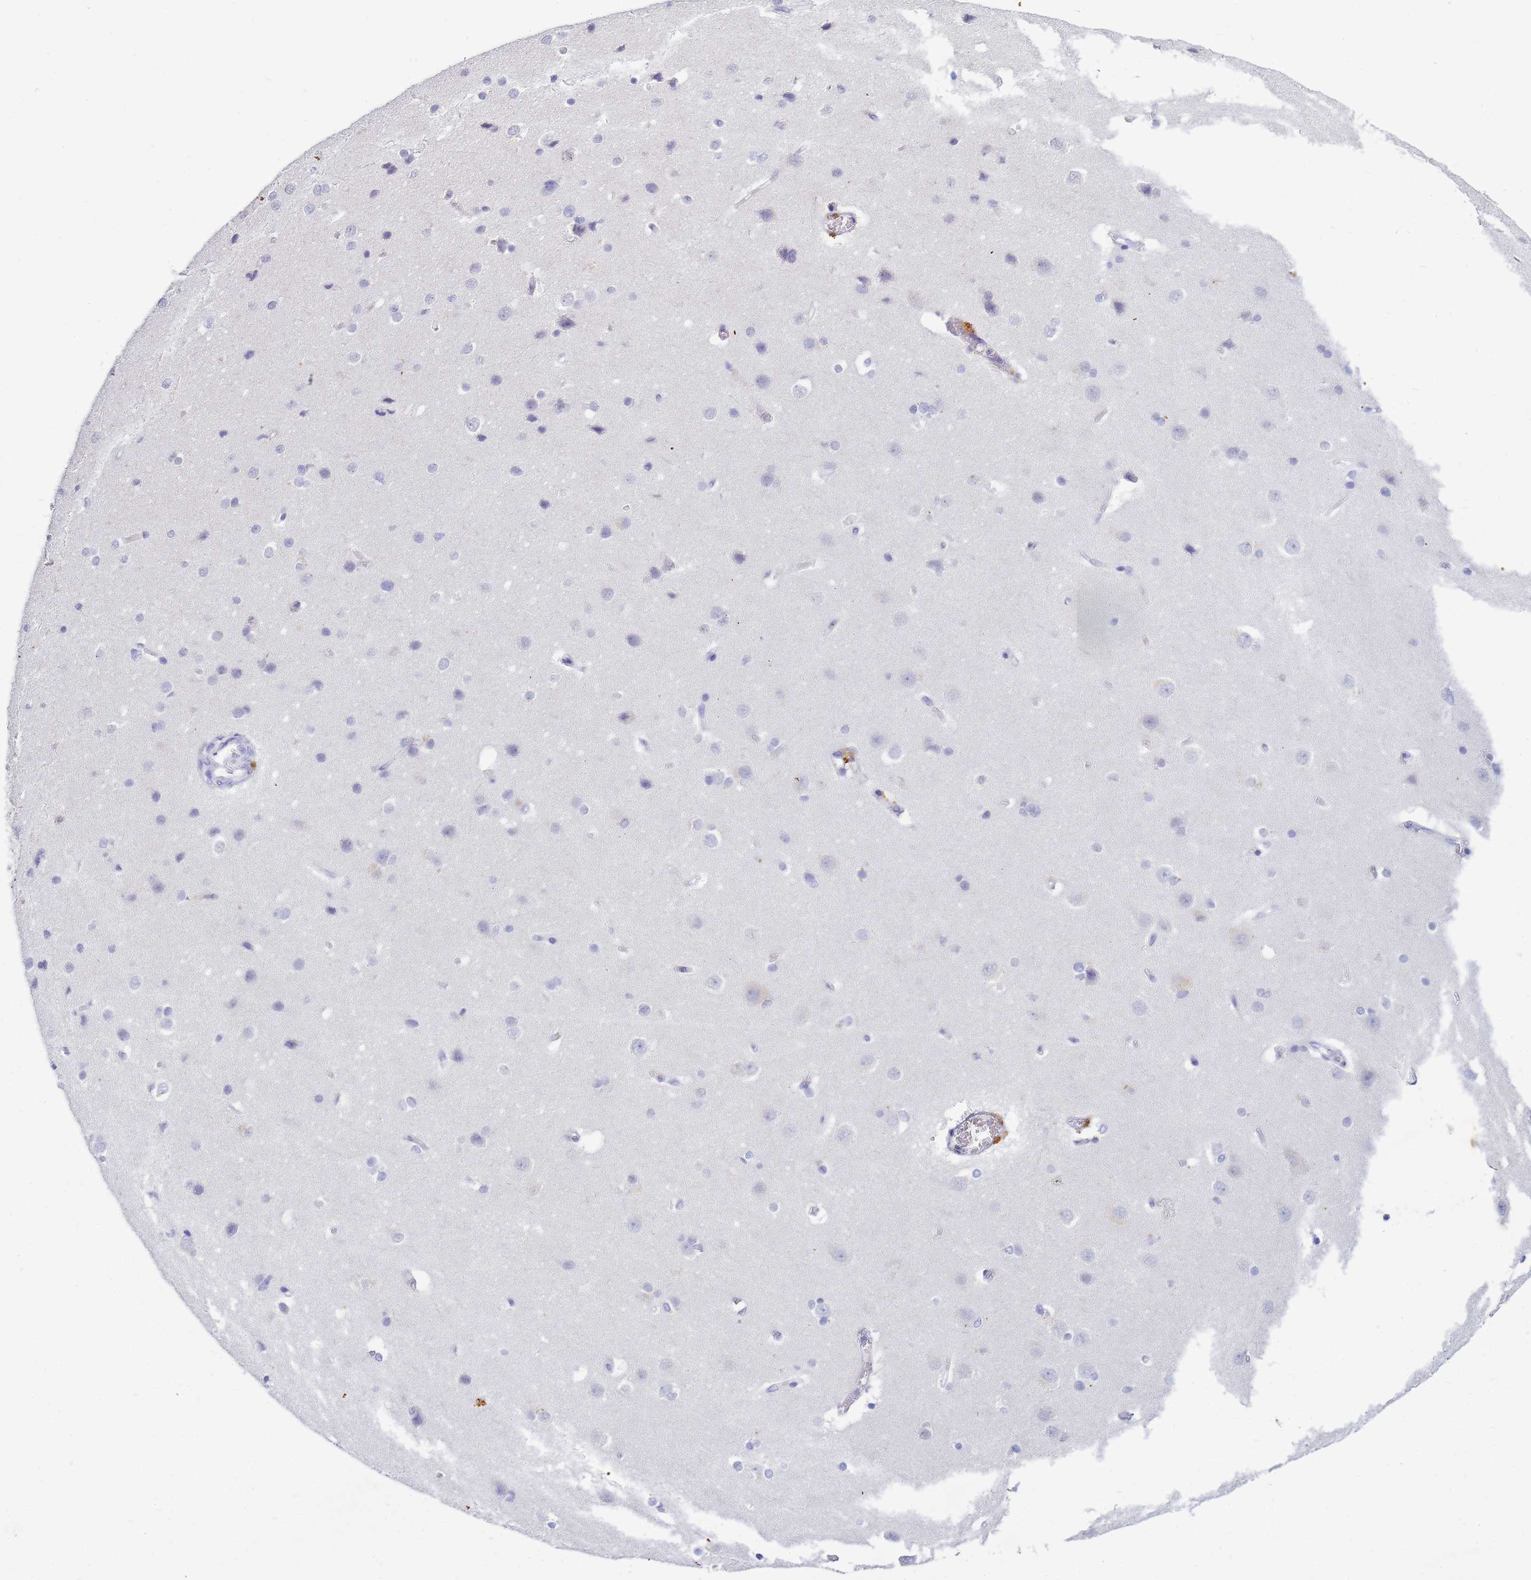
{"staining": {"intensity": "strong", "quantity": "<25%", "location": "cytoplasmic/membranous"}, "tissue": "cerebral cortex", "cell_type": "Endothelial cells", "image_type": "normal", "snomed": [{"axis": "morphology", "description": "Normal tissue, NOS"}, {"axis": "topography", "description": "Cerebral cortex"}], "caption": "High-magnification brightfield microscopy of benign cerebral cortex stained with DAB (brown) and counterstained with hematoxylin (blue). endothelial cells exhibit strong cytoplasmic/membranous expression is present in approximately<25% of cells.", "gene": "B3GNT8", "patient": {"sex": "male", "age": 37}}